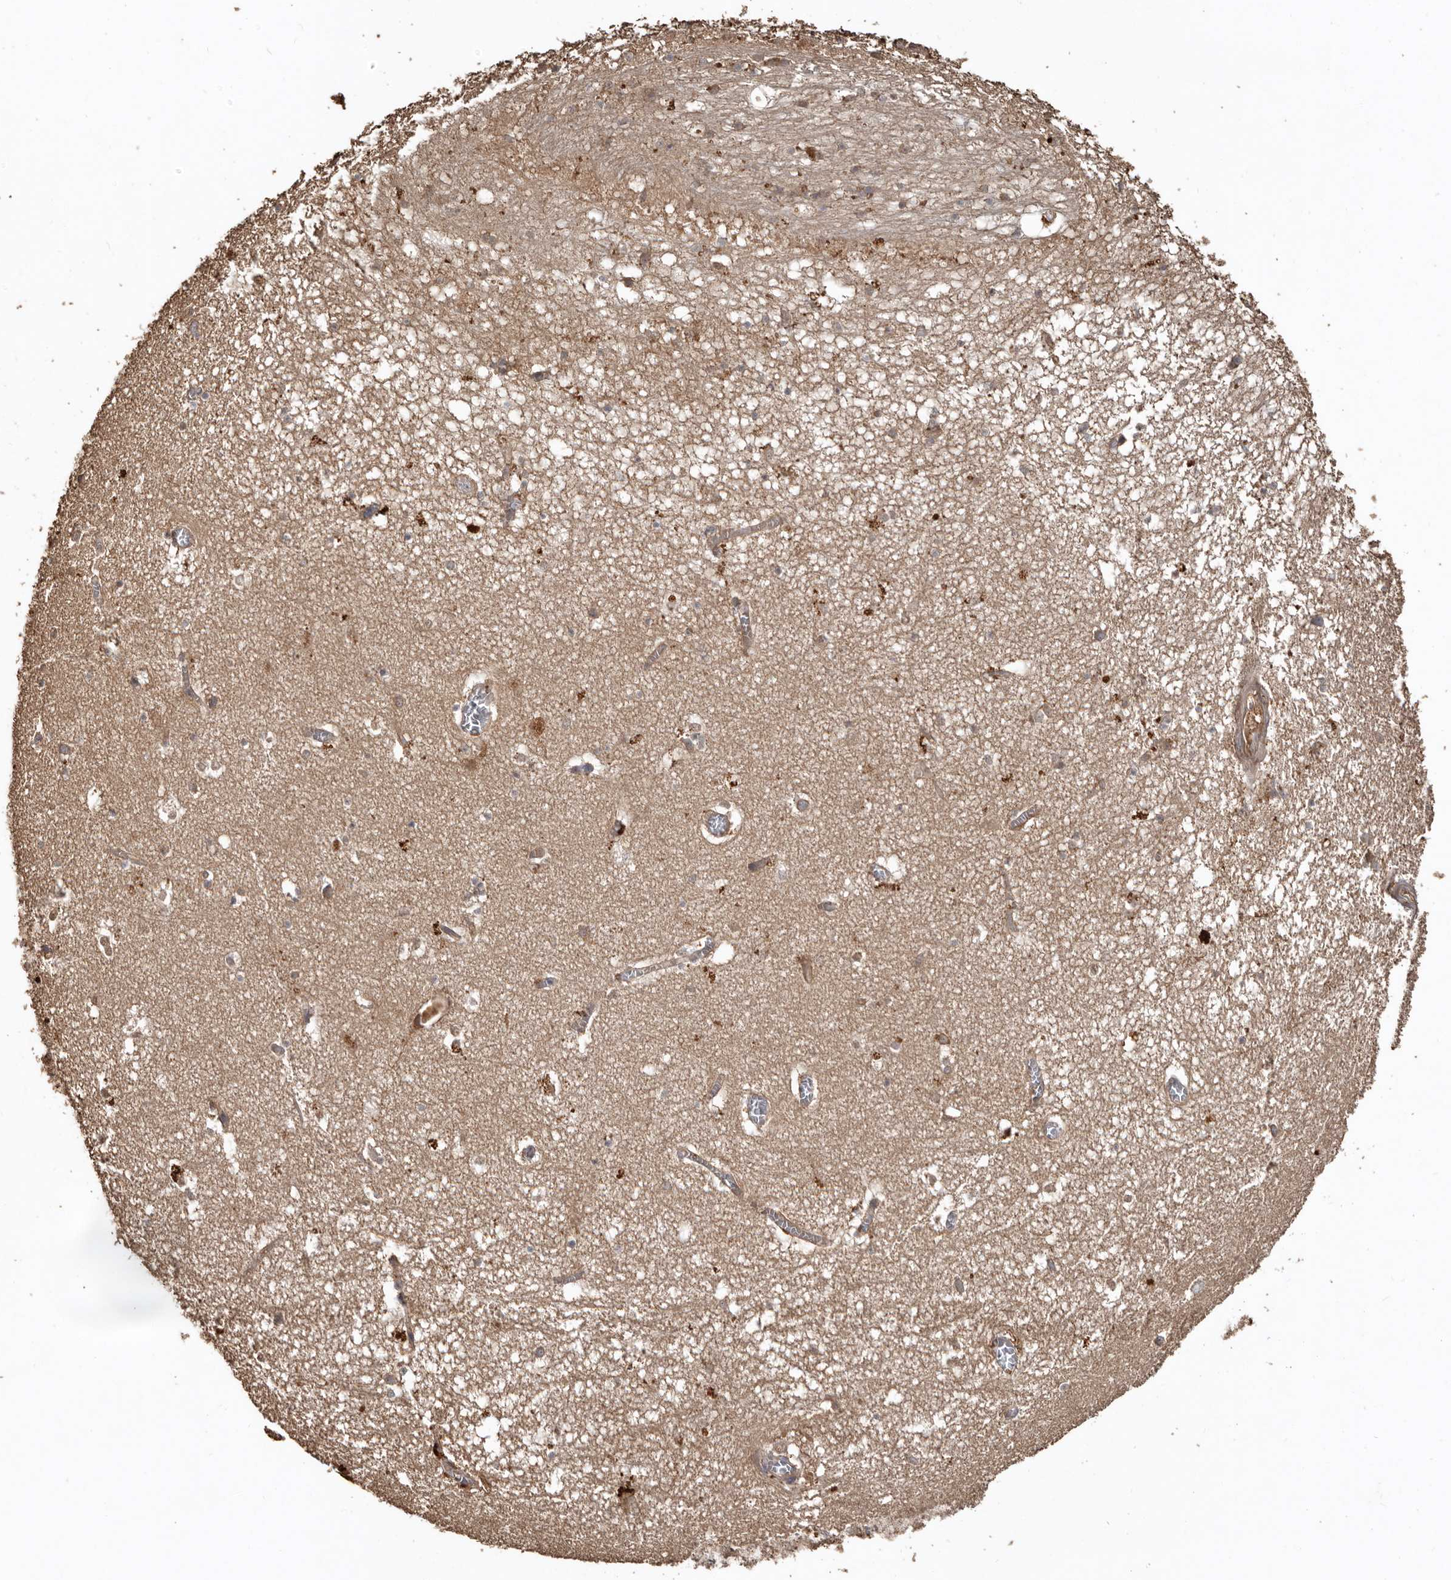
{"staining": {"intensity": "weak", "quantity": "25%-75%", "location": "cytoplasmic/membranous"}, "tissue": "hippocampus", "cell_type": "Glial cells", "image_type": "normal", "snomed": [{"axis": "morphology", "description": "Normal tissue, NOS"}, {"axis": "topography", "description": "Hippocampus"}], "caption": "Human hippocampus stained with a brown dye reveals weak cytoplasmic/membranous positive expression in approximately 25%-75% of glial cells.", "gene": "FLCN", "patient": {"sex": "female", "age": 64}}